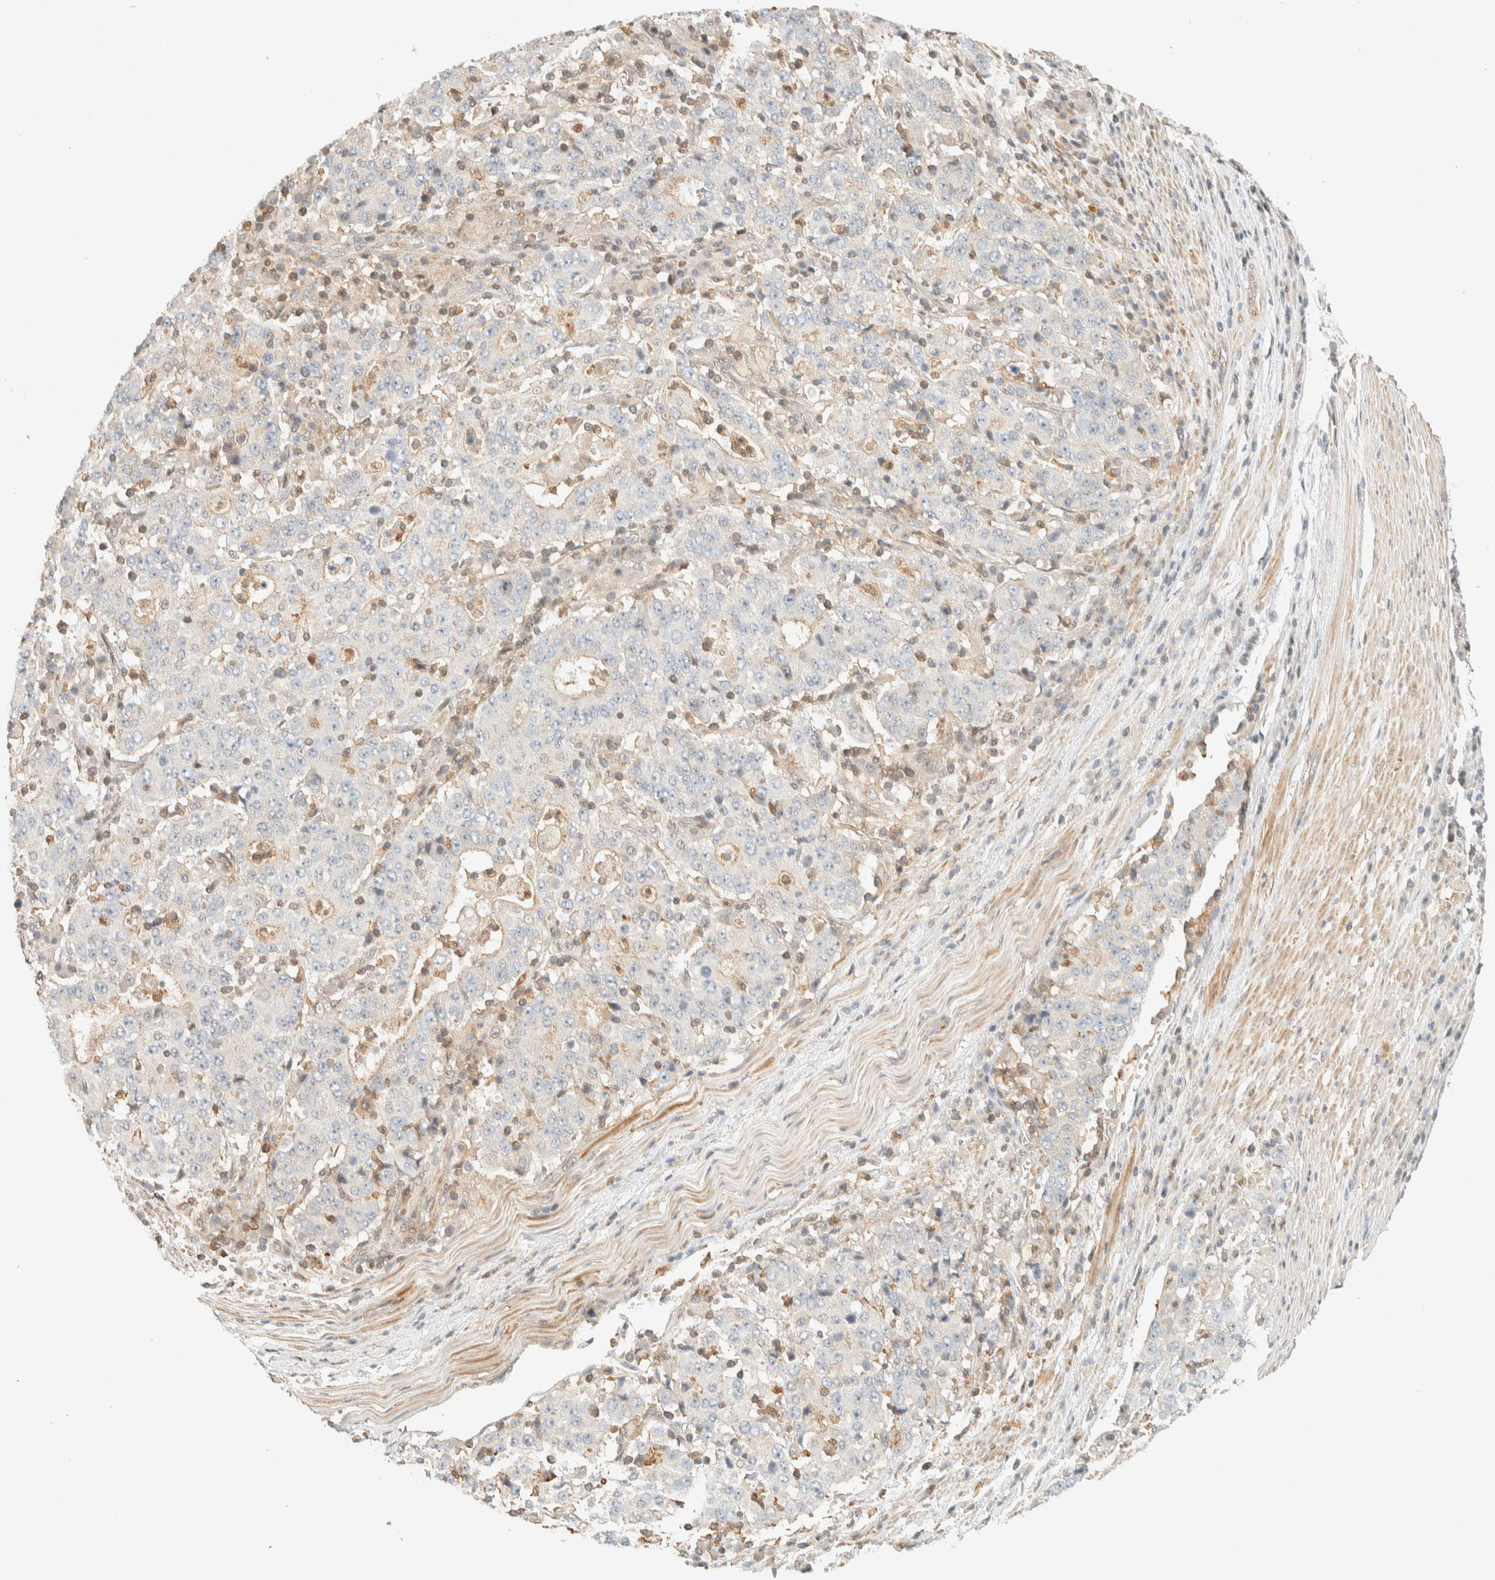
{"staining": {"intensity": "negative", "quantity": "none", "location": "none"}, "tissue": "stomach cancer", "cell_type": "Tumor cells", "image_type": "cancer", "snomed": [{"axis": "morphology", "description": "Adenocarcinoma, NOS"}, {"axis": "topography", "description": "Stomach"}], "caption": "This histopathology image is of adenocarcinoma (stomach) stained with IHC to label a protein in brown with the nuclei are counter-stained blue. There is no positivity in tumor cells. Brightfield microscopy of immunohistochemistry (IHC) stained with DAB (brown) and hematoxylin (blue), captured at high magnification.", "gene": "ARFGEF1", "patient": {"sex": "male", "age": 59}}